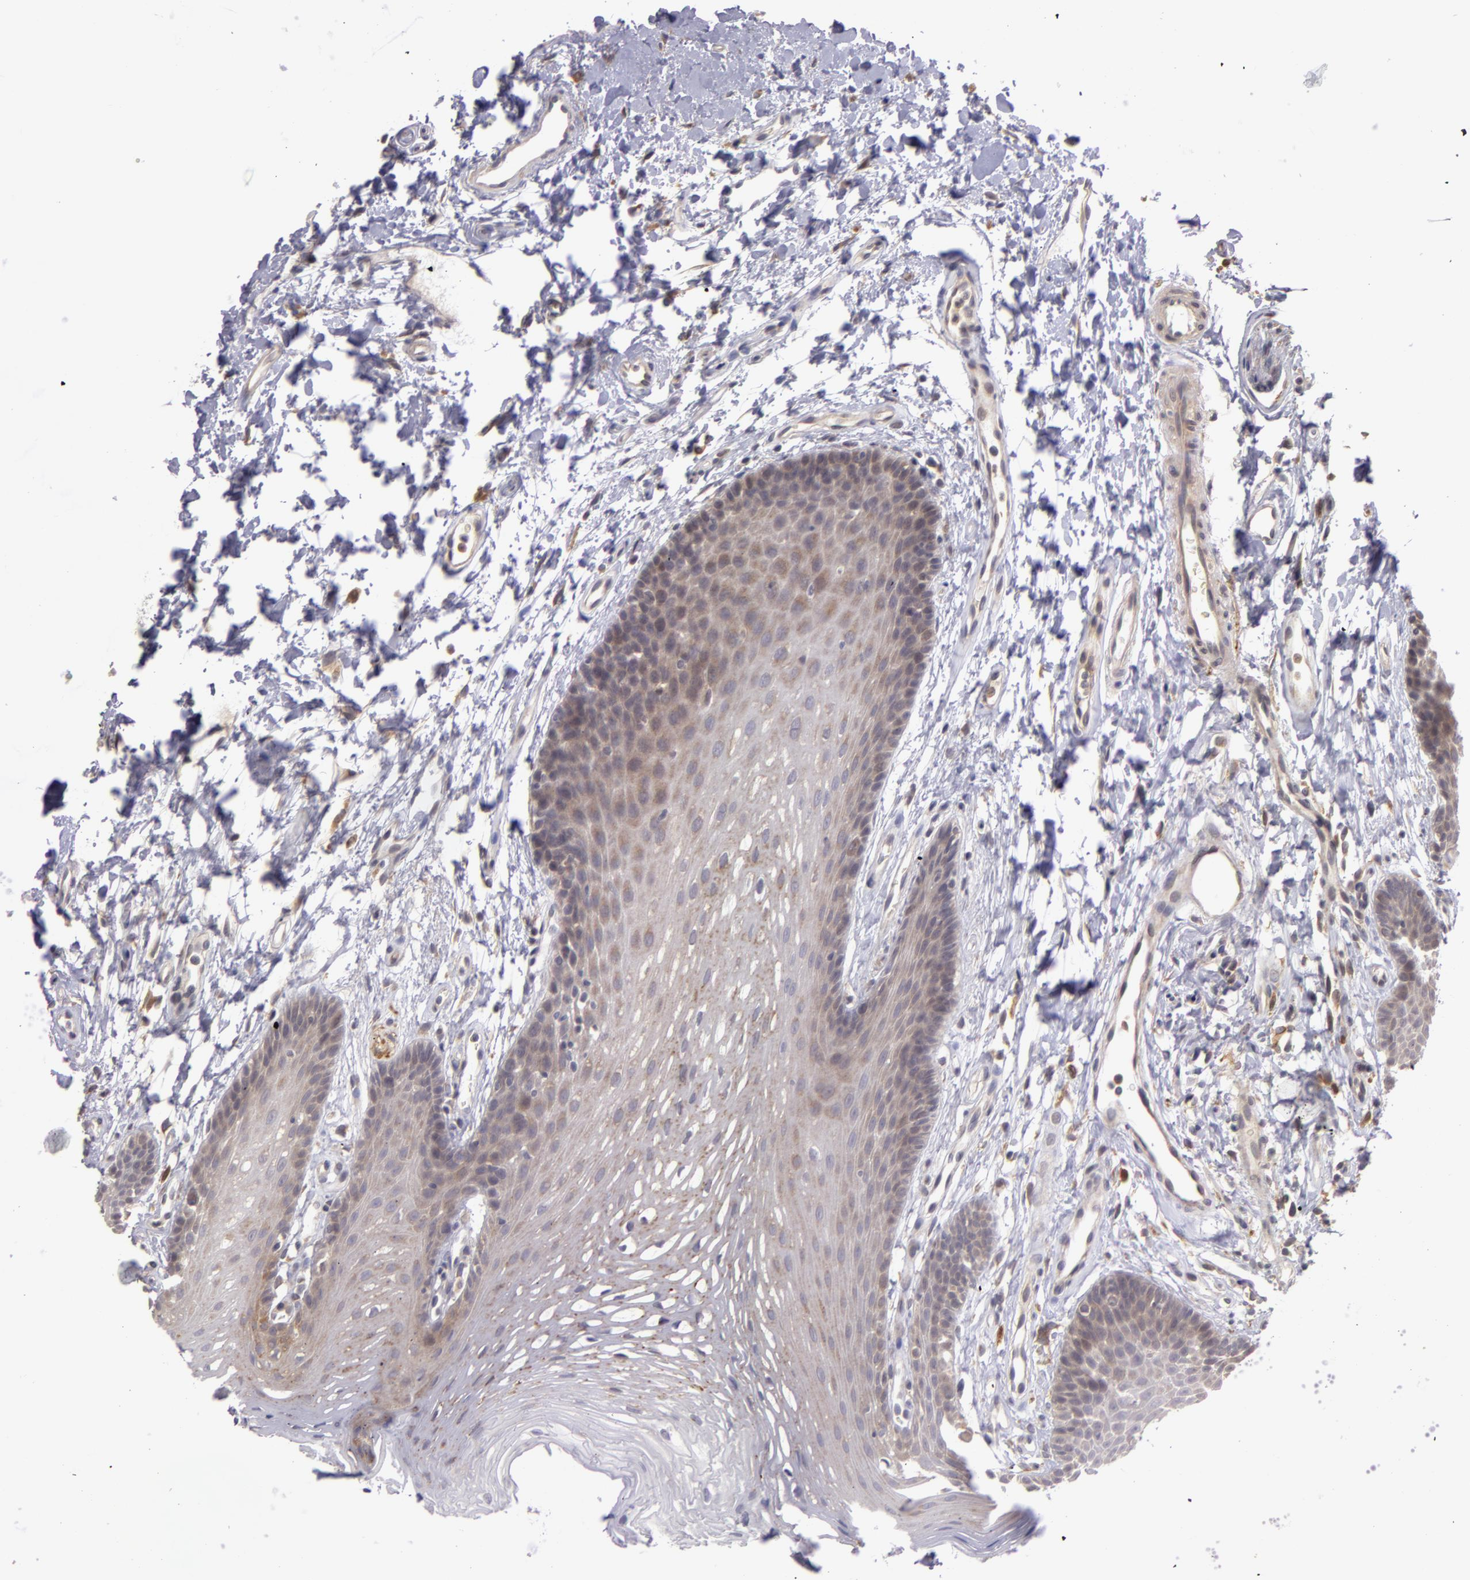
{"staining": {"intensity": "weak", "quantity": "<25%", "location": "cytoplasmic/membranous"}, "tissue": "oral mucosa", "cell_type": "Squamous epithelial cells", "image_type": "normal", "snomed": [{"axis": "morphology", "description": "Normal tissue, NOS"}, {"axis": "topography", "description": "Oral tissue"}], "caption": "Squamous epithelial cells are negative for protein expression in normal human oral mucosa. Nuclei are stained in blue.", "gene": "PPP1R3F", "patient": {"sex": "male", "age": 62}}